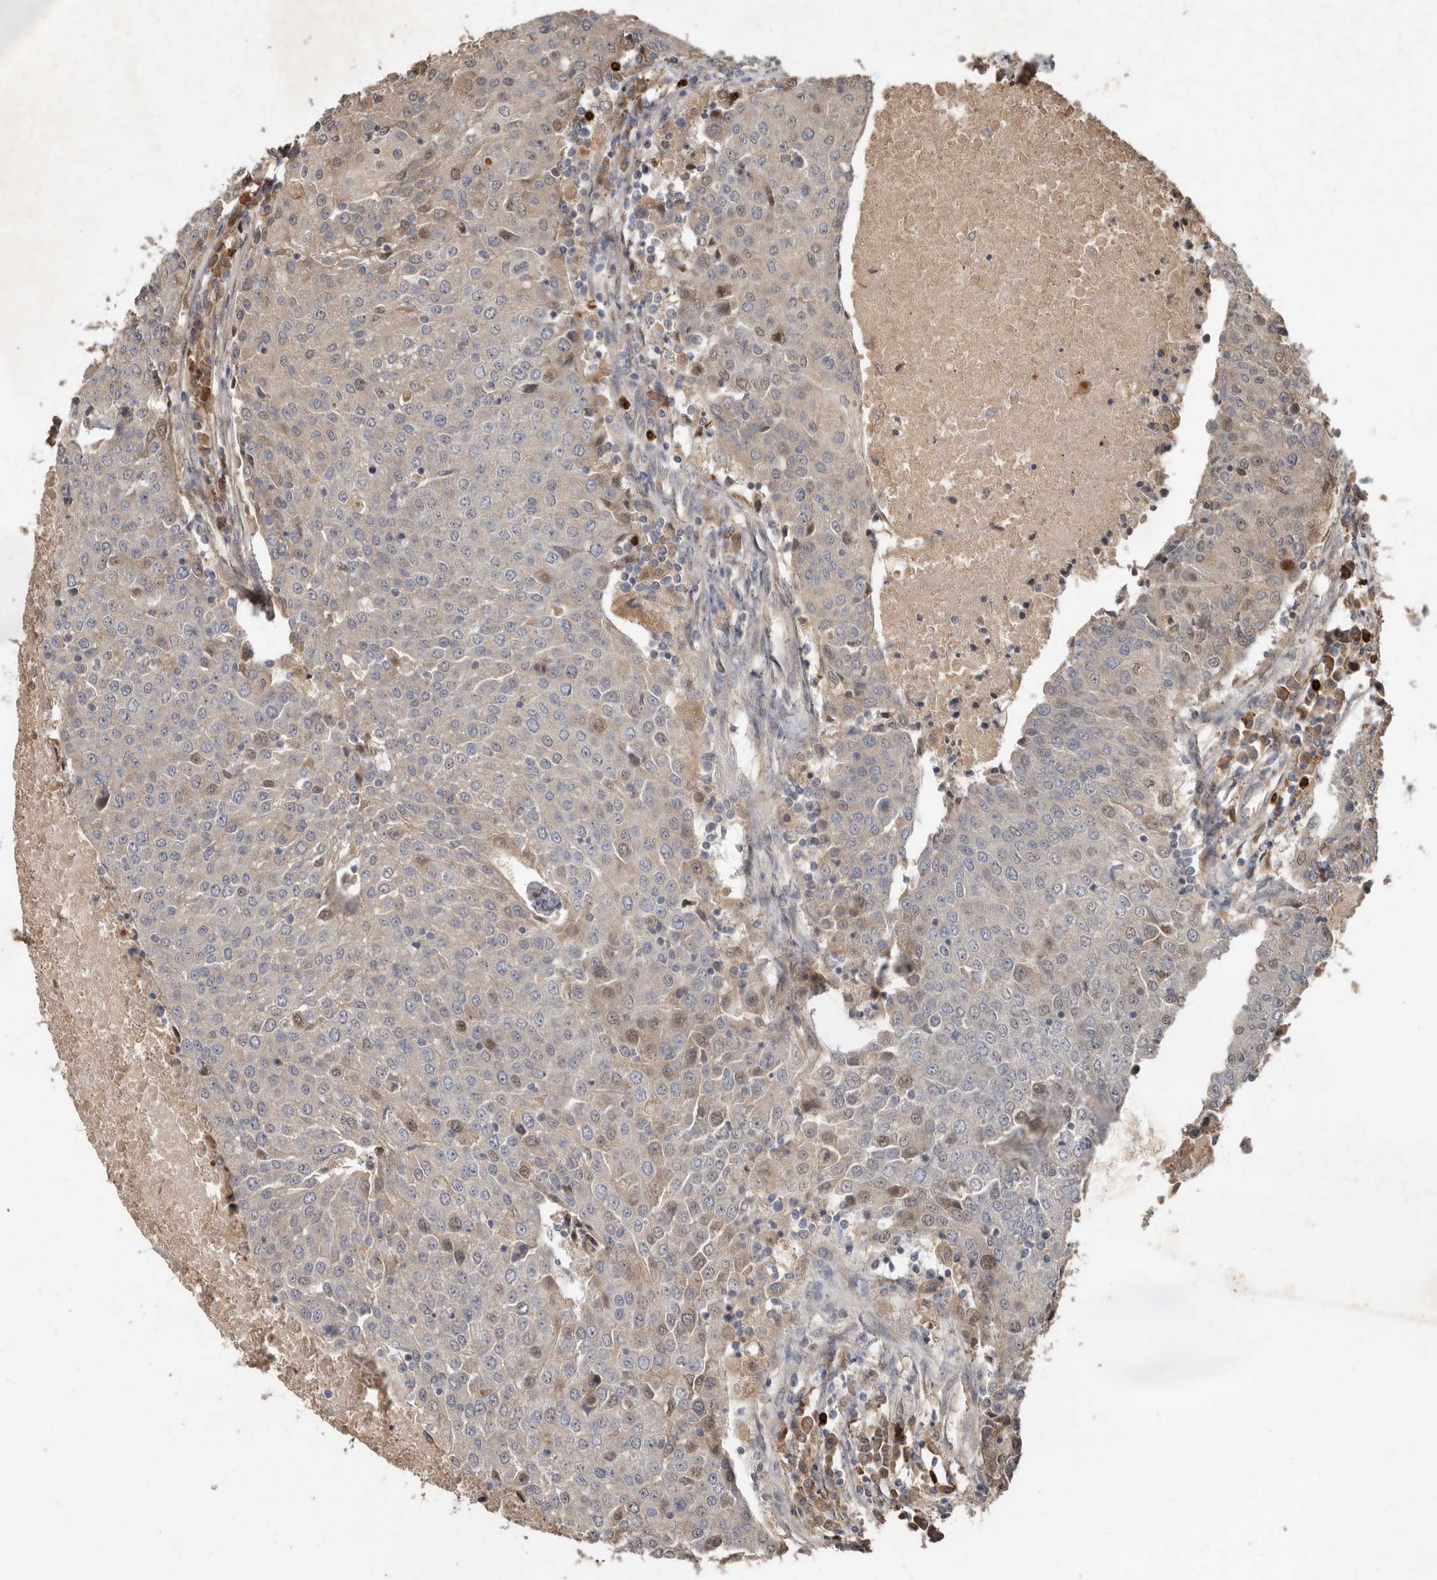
{"staining": {"intensity": "weak", "quantity": "<25%", "location": "cytoplasmic/membranous,nuclear"}, "tissue": "urothelial cancer", "cell_type": "Tumor cells", "image_type": "cancer", "snomed": [{"axis": "morphology", "description": "Urothelial carcinoma, High grade"}, {"axis": "topography", "description": "Urinary bladder"}], "caption": "Tumor cells show no significant protein expression in urothelial cancer.", "gene": "KIF26B", "patient": {"sex": "female", "age": 85}}